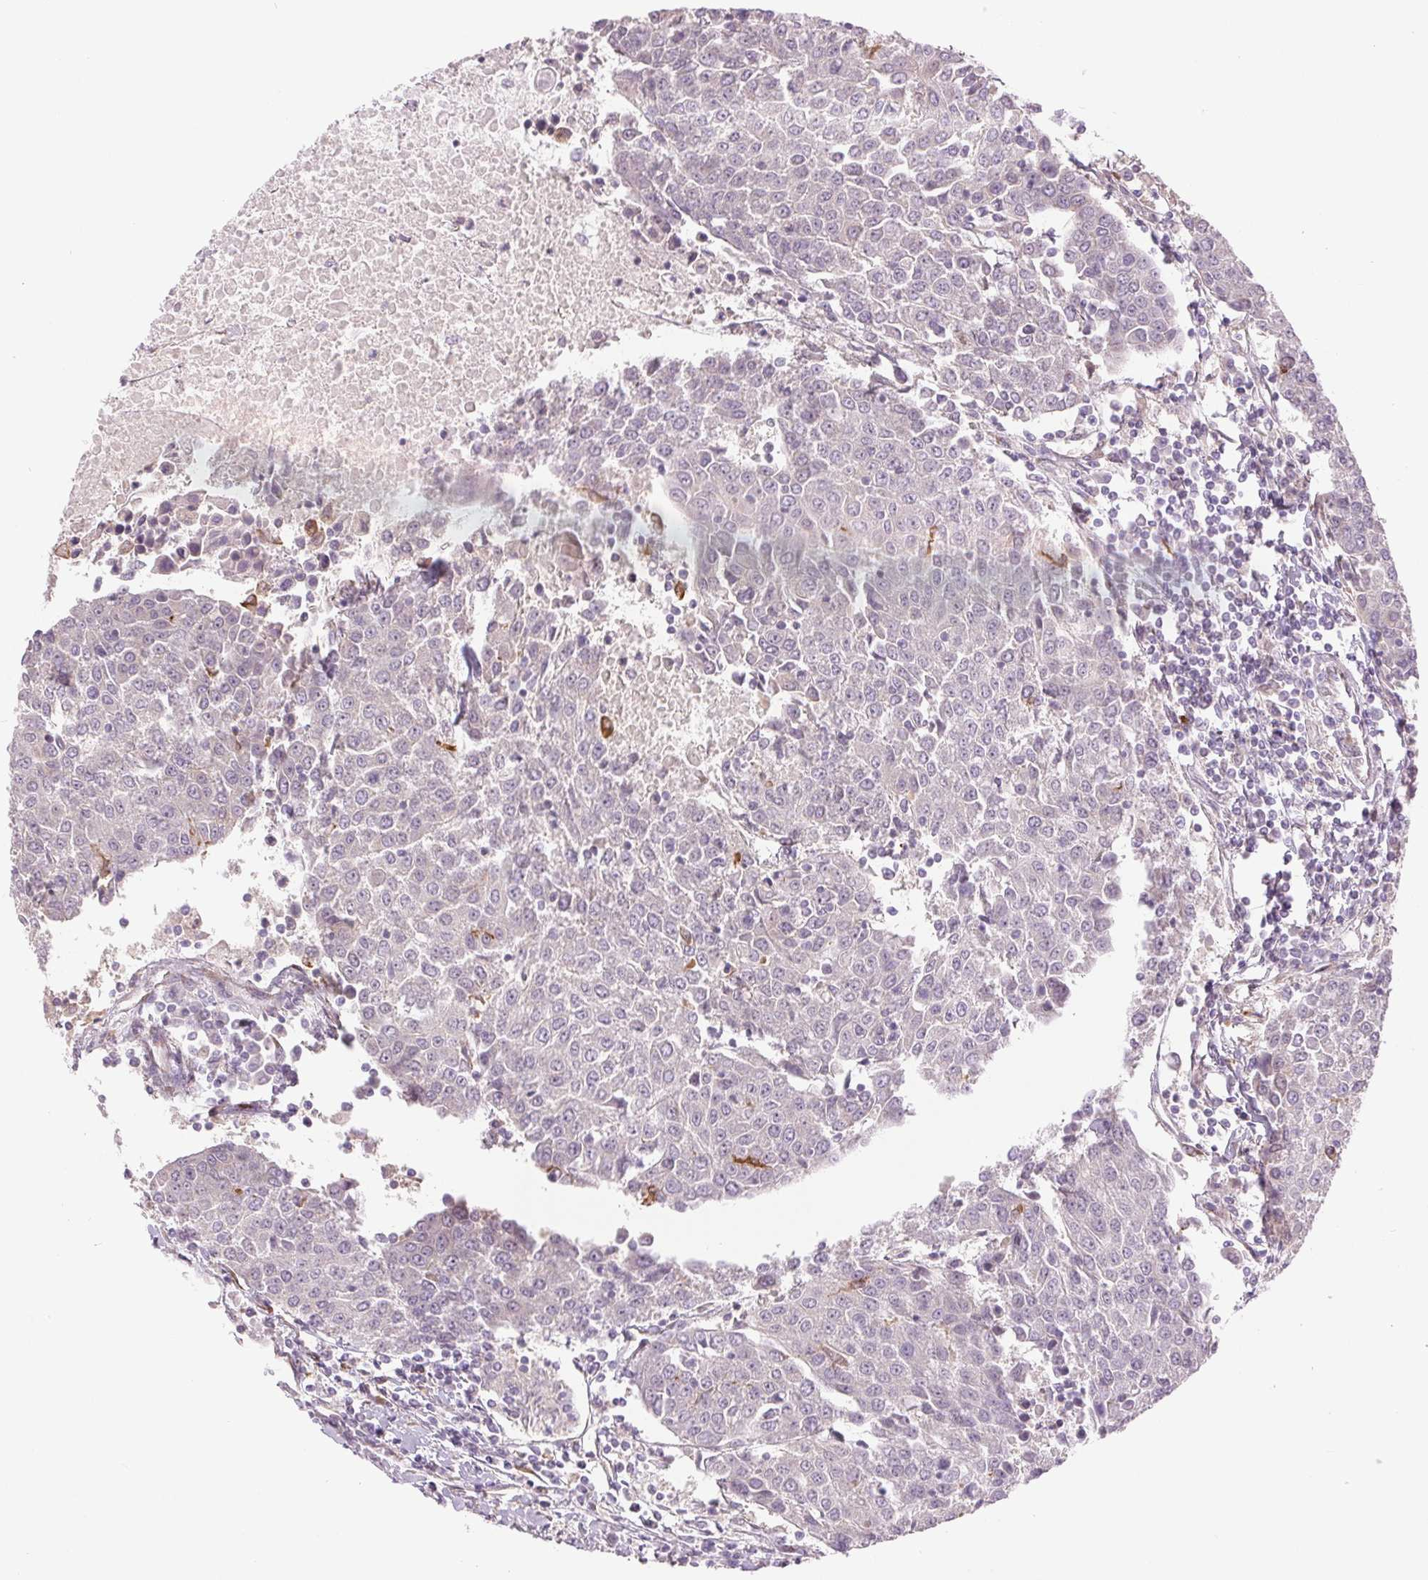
{"staining": {"intensity": "negative", "quantity": "none", "location": "none"}, "tissue": "urothelial cancer", "cell_type": "Tumor cells", "image_type": "cancer", "snomed": [{"axis": "morphology", "description": "Urothelial carcinoma, High grade"}, {"axis": "topography", "description": "Urinary bladder"}], "caption": "This photomicrograph is of urothelial cancer stained with immunohistochemistry to label a protein in brown with the nuclei are counter-stained blue. There is no expression in tumor cells.", "gene": "METTL17", "patient": {"sex": "female", "age": 85}}